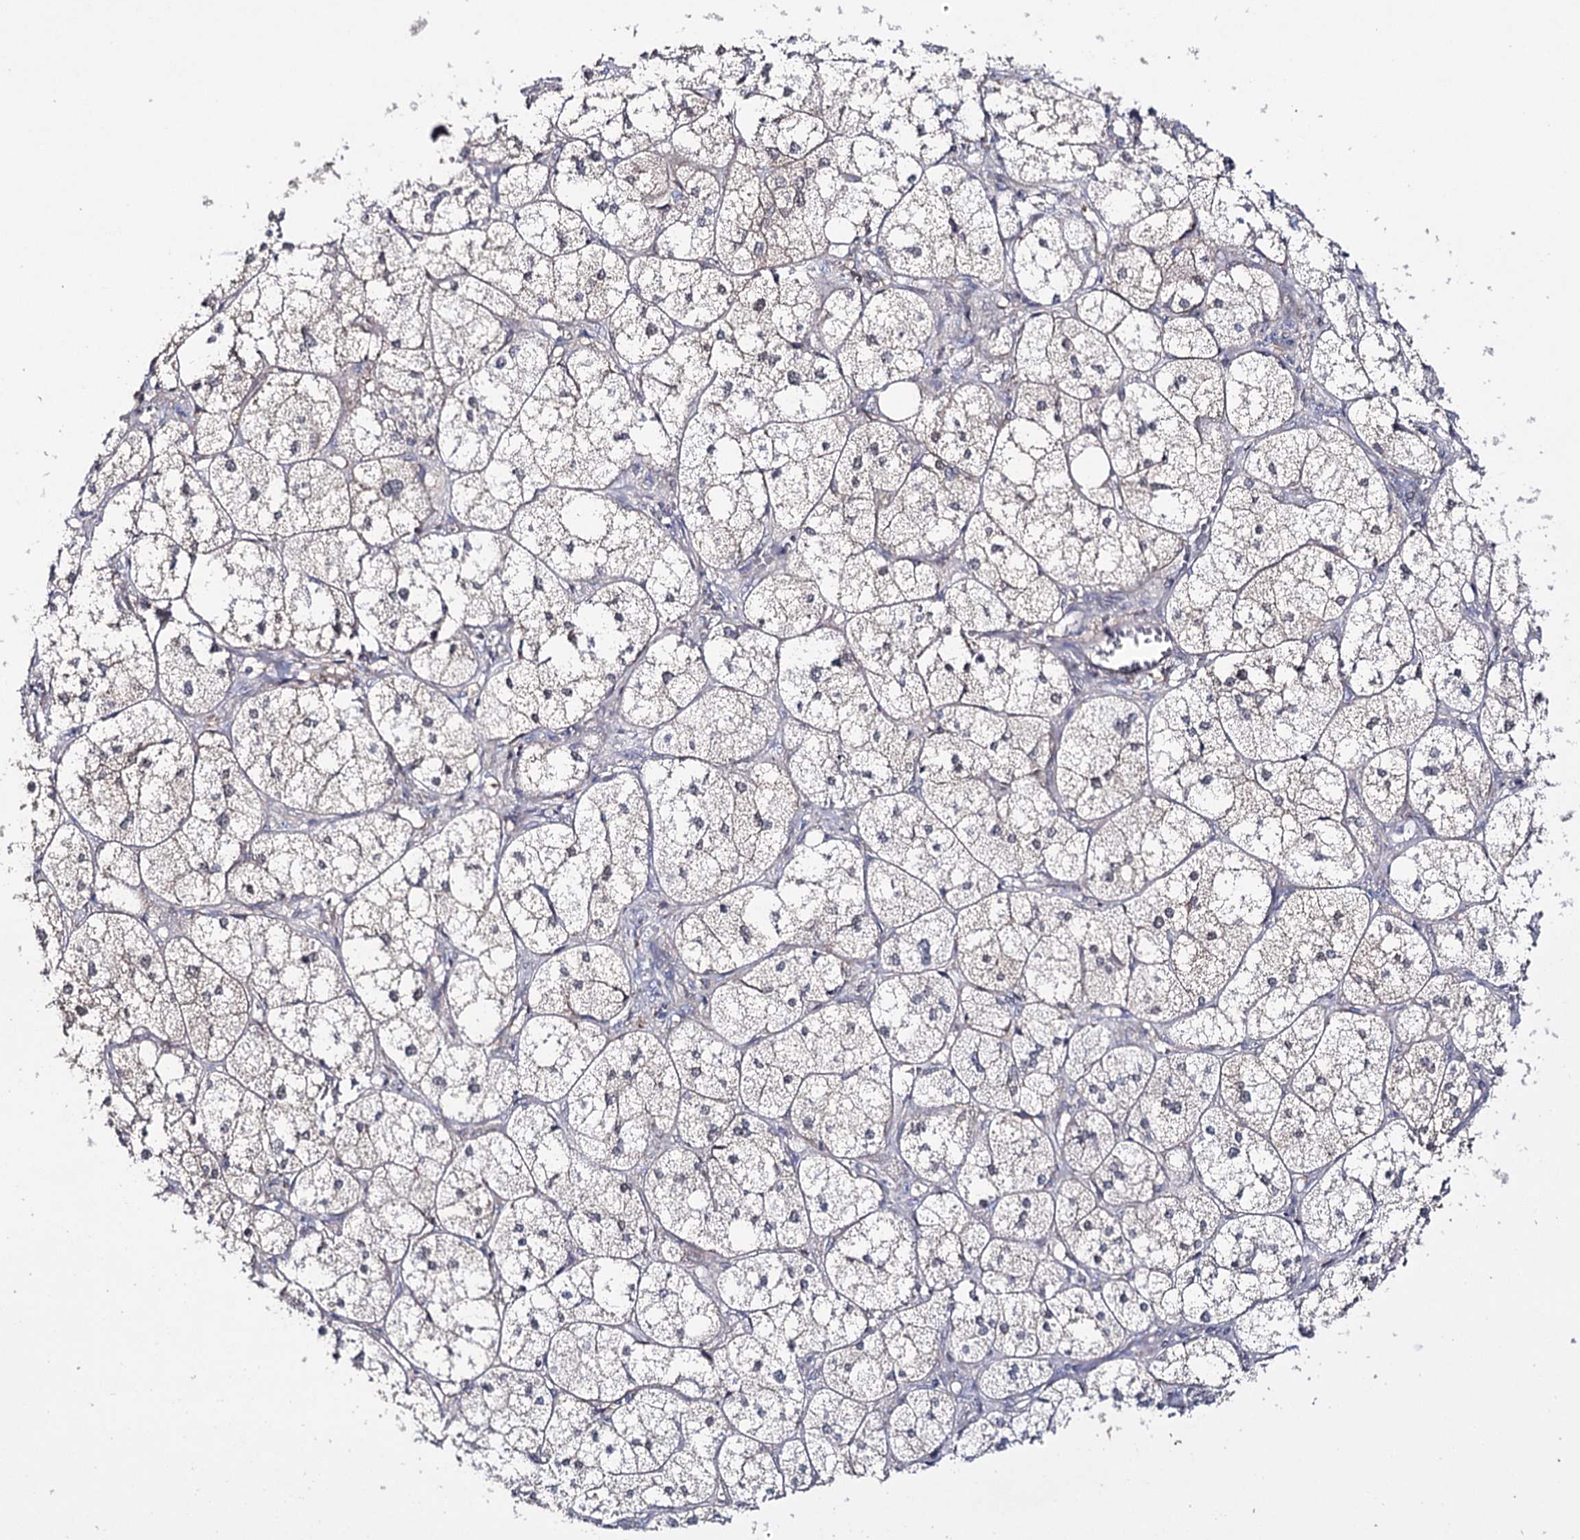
{"staining": {"intensity": "moderate", "quantity": "25%-75%", "location": "cytoplasmic/membranous,nuclear"}, "tissue": "adrenal gland", "cell_type": "Glandular cells", "image_type": "normal", "snomed": [{"axis": "morphology", "description": "Normal tissue, NOS"}, {"axis": "topography", "description": "Adrenal gland"}], "caption": "DAB (3,3'-diaminobenzidine) immunohistochemical staining of unremarkable human adrenal gland displays moderate cytoplasmic/membranous,nuclear protein expression in about 25%-75% of glandular cells.", "gene": "PTER", "patient": {"sex": "female", "age": 61}}